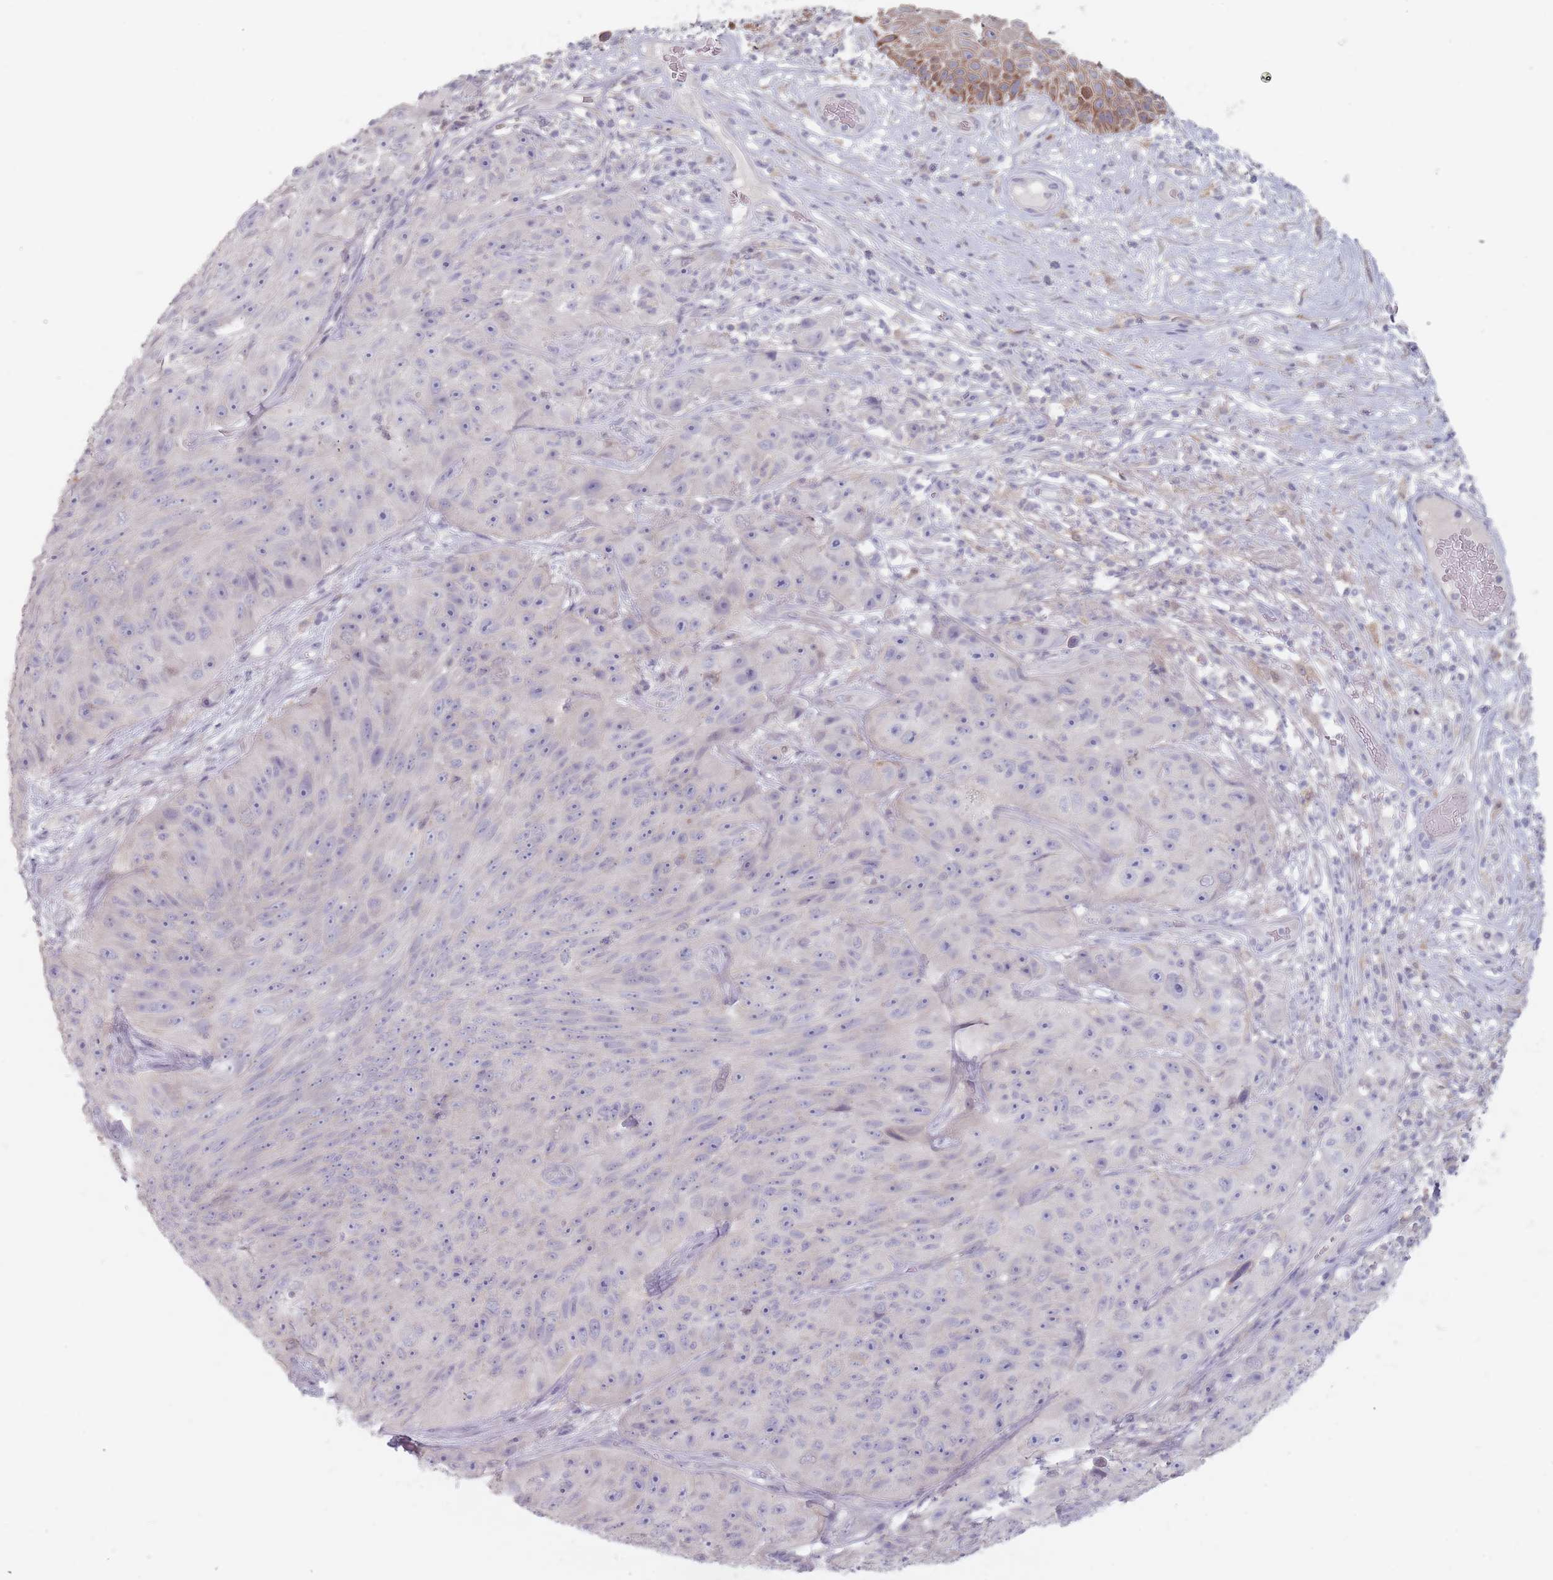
{"staining": {"intensity": "negative", "quantity": "none", "location": "none"}, "tissue": "skin cancer", "cell_type": "Tumor cells", "image_type": "cancer", "snomed": [{"axis": "morphology", "description": "Squamous cell carcinoma, NOS"}, {"axis": "topography", "description": "Skin"}], "caption": "DAB immunohistochemical staining of human squamous cell carcinoma (skin) reveals no significant expression in tumor cells.", "gene": "NAXE", "patient": {"sex": "female", "age": 87}}